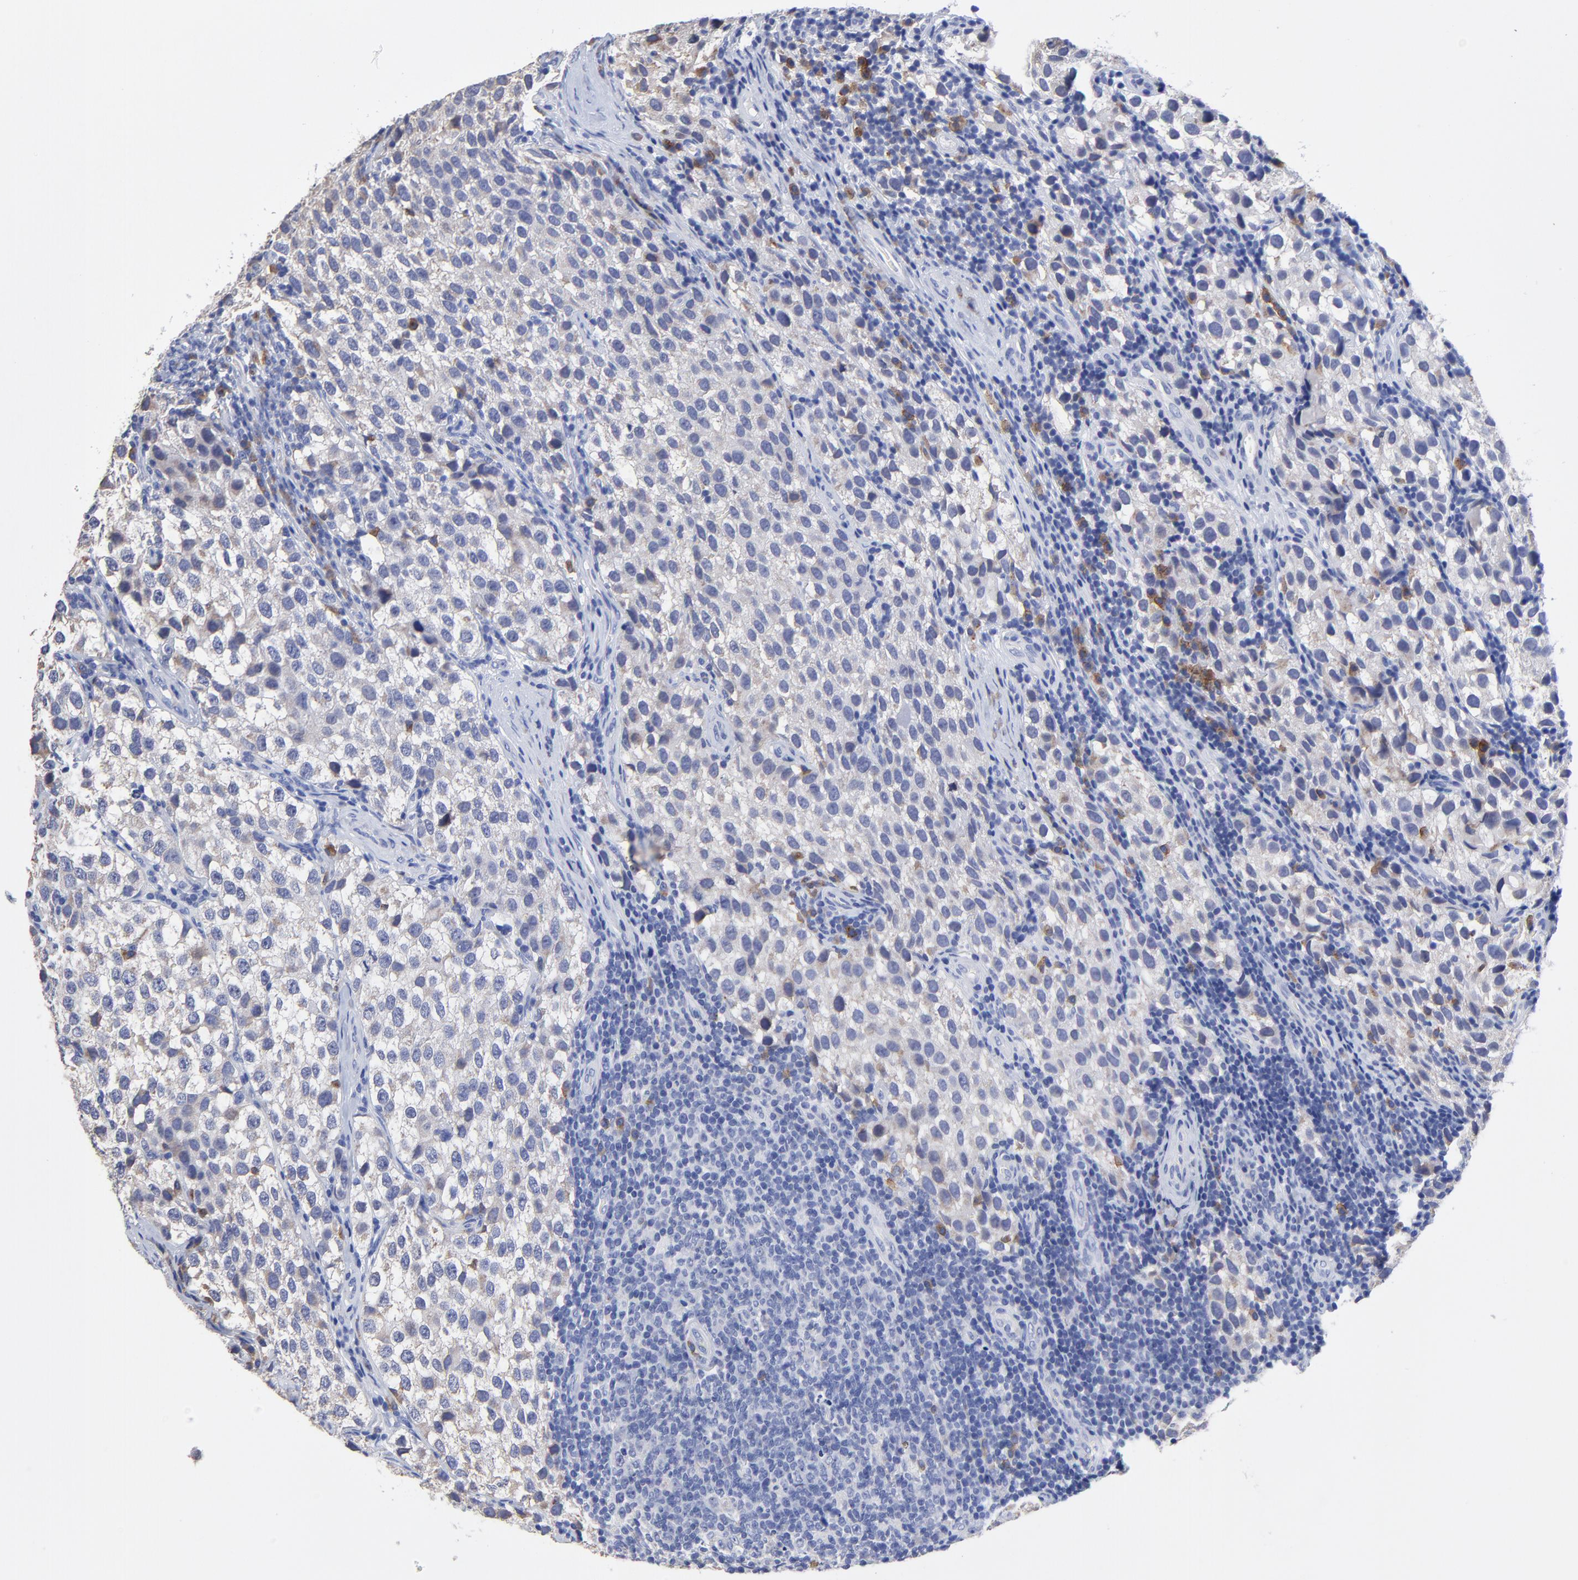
{"staining": {"intensity": "negative", "quantity": "none", "location": "none"}, "tissue": "testis cancer", "cell_type": "Tumor cells", "image_type": "cancer", "snomed": [{"axis": "morphology", "description": "Seminoma, NOS"}, {"axis": "topography", "description": "Testis"}], "caption": "DAB (3,3'-diaminobenzidine) immunohistochemical staining of human testis seminoma displays no significant expression in tumor cells.", "gene": "LAX1", "patient": {"sex": "male", "age": 39}}